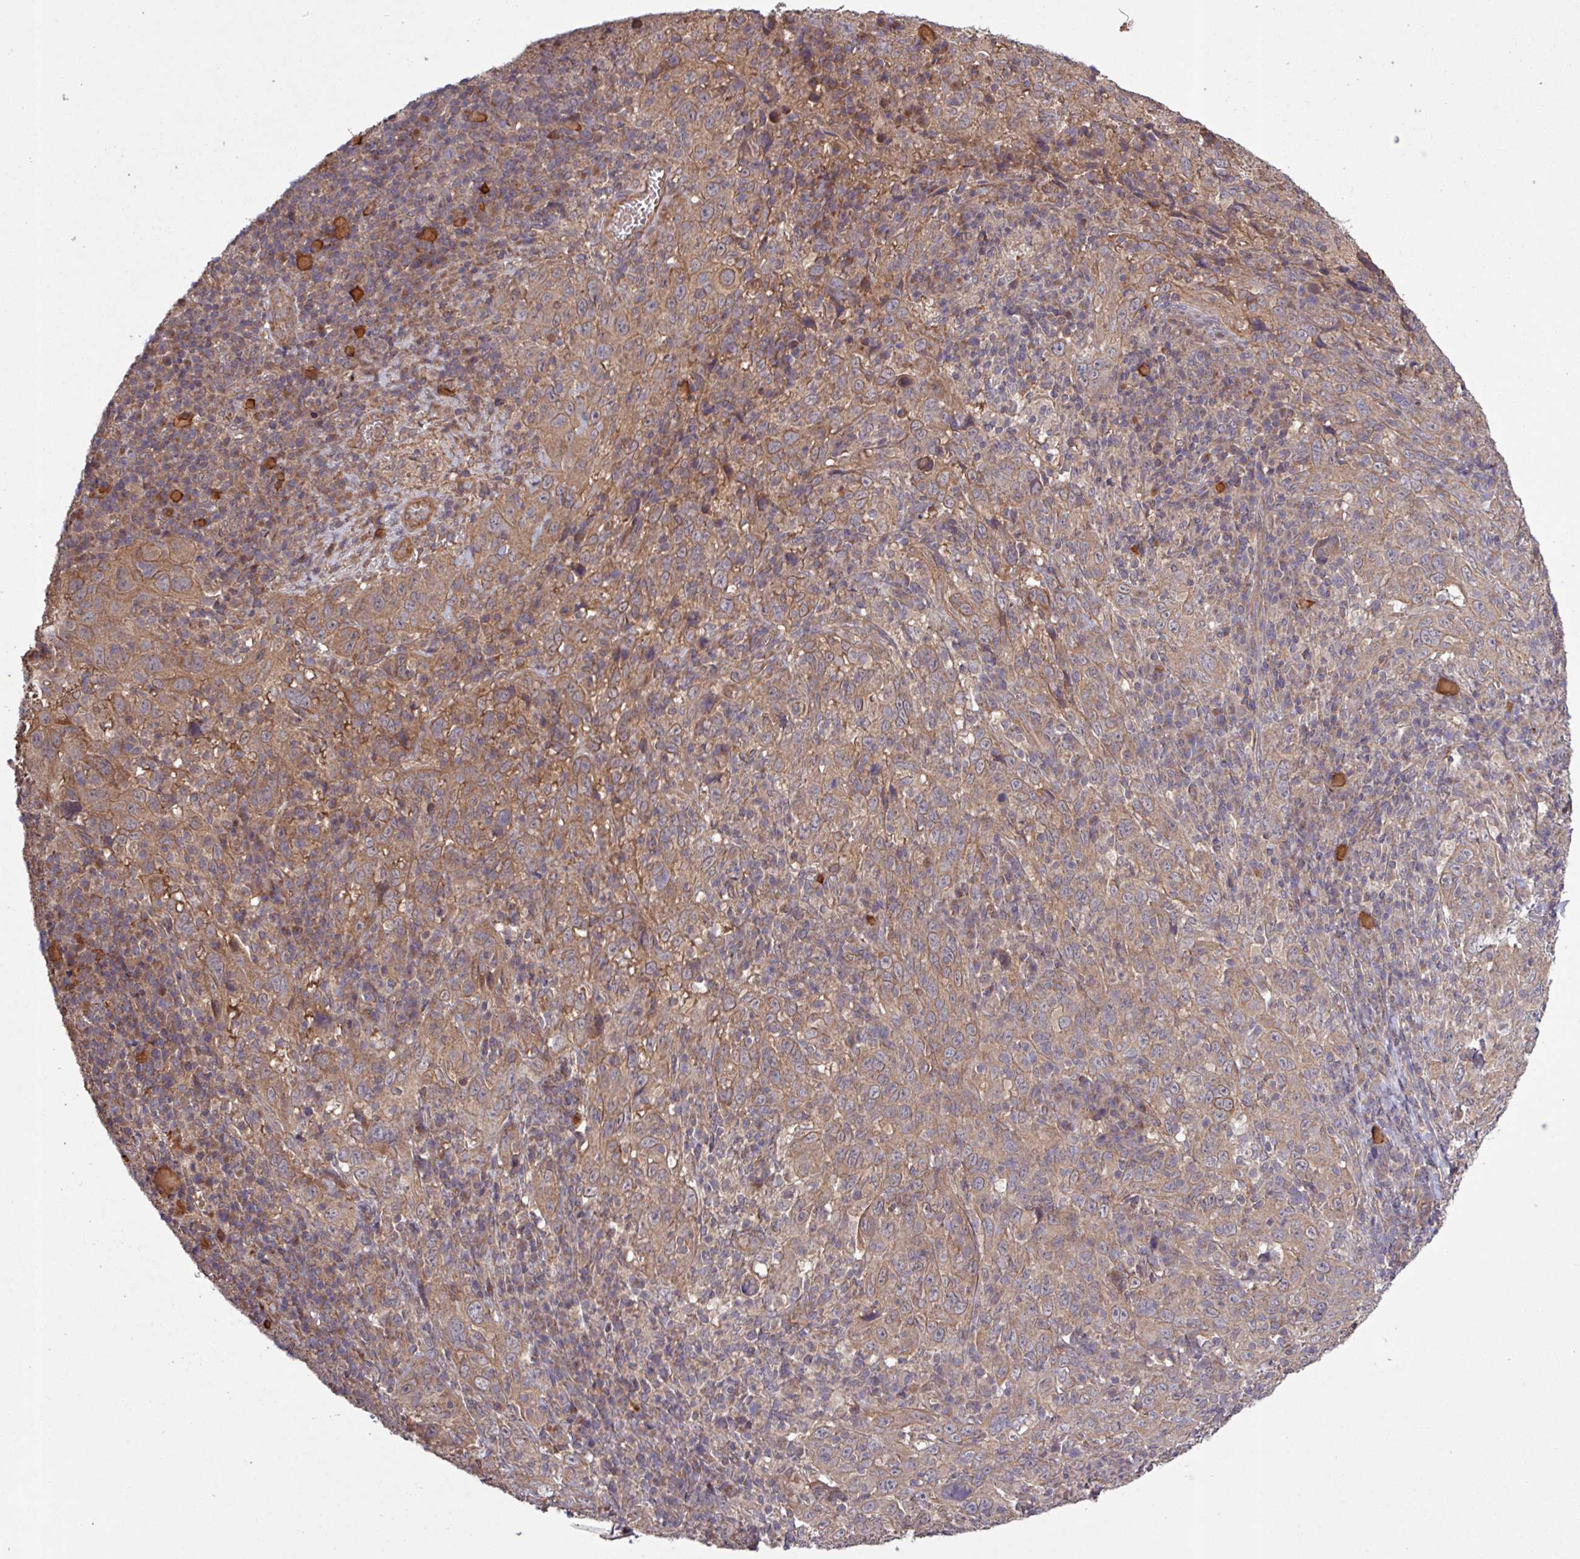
{"staining": {"intensity": "moderate", "quantity": ">75%", "location": "cytoplasmic/membranous"}, "tissue": "cervical cancer", "cell_type": "Tumor cells", "image_type": "cancer", "snomed": [{"axis": "morphology", "description": "Squamous cell carcinoma, NOS"}, {"axis": "topography", "description": "Cervix"}], "caption": "High-power microscopy captured an IHC photomicrograph of cervical squamous cell carcinoma, revealing moderate cytoplasmic/membranous expression in about >75% of tumor cells.", "gene": "TRABD2A", "patient": {"sex": "female", "age": 46}}